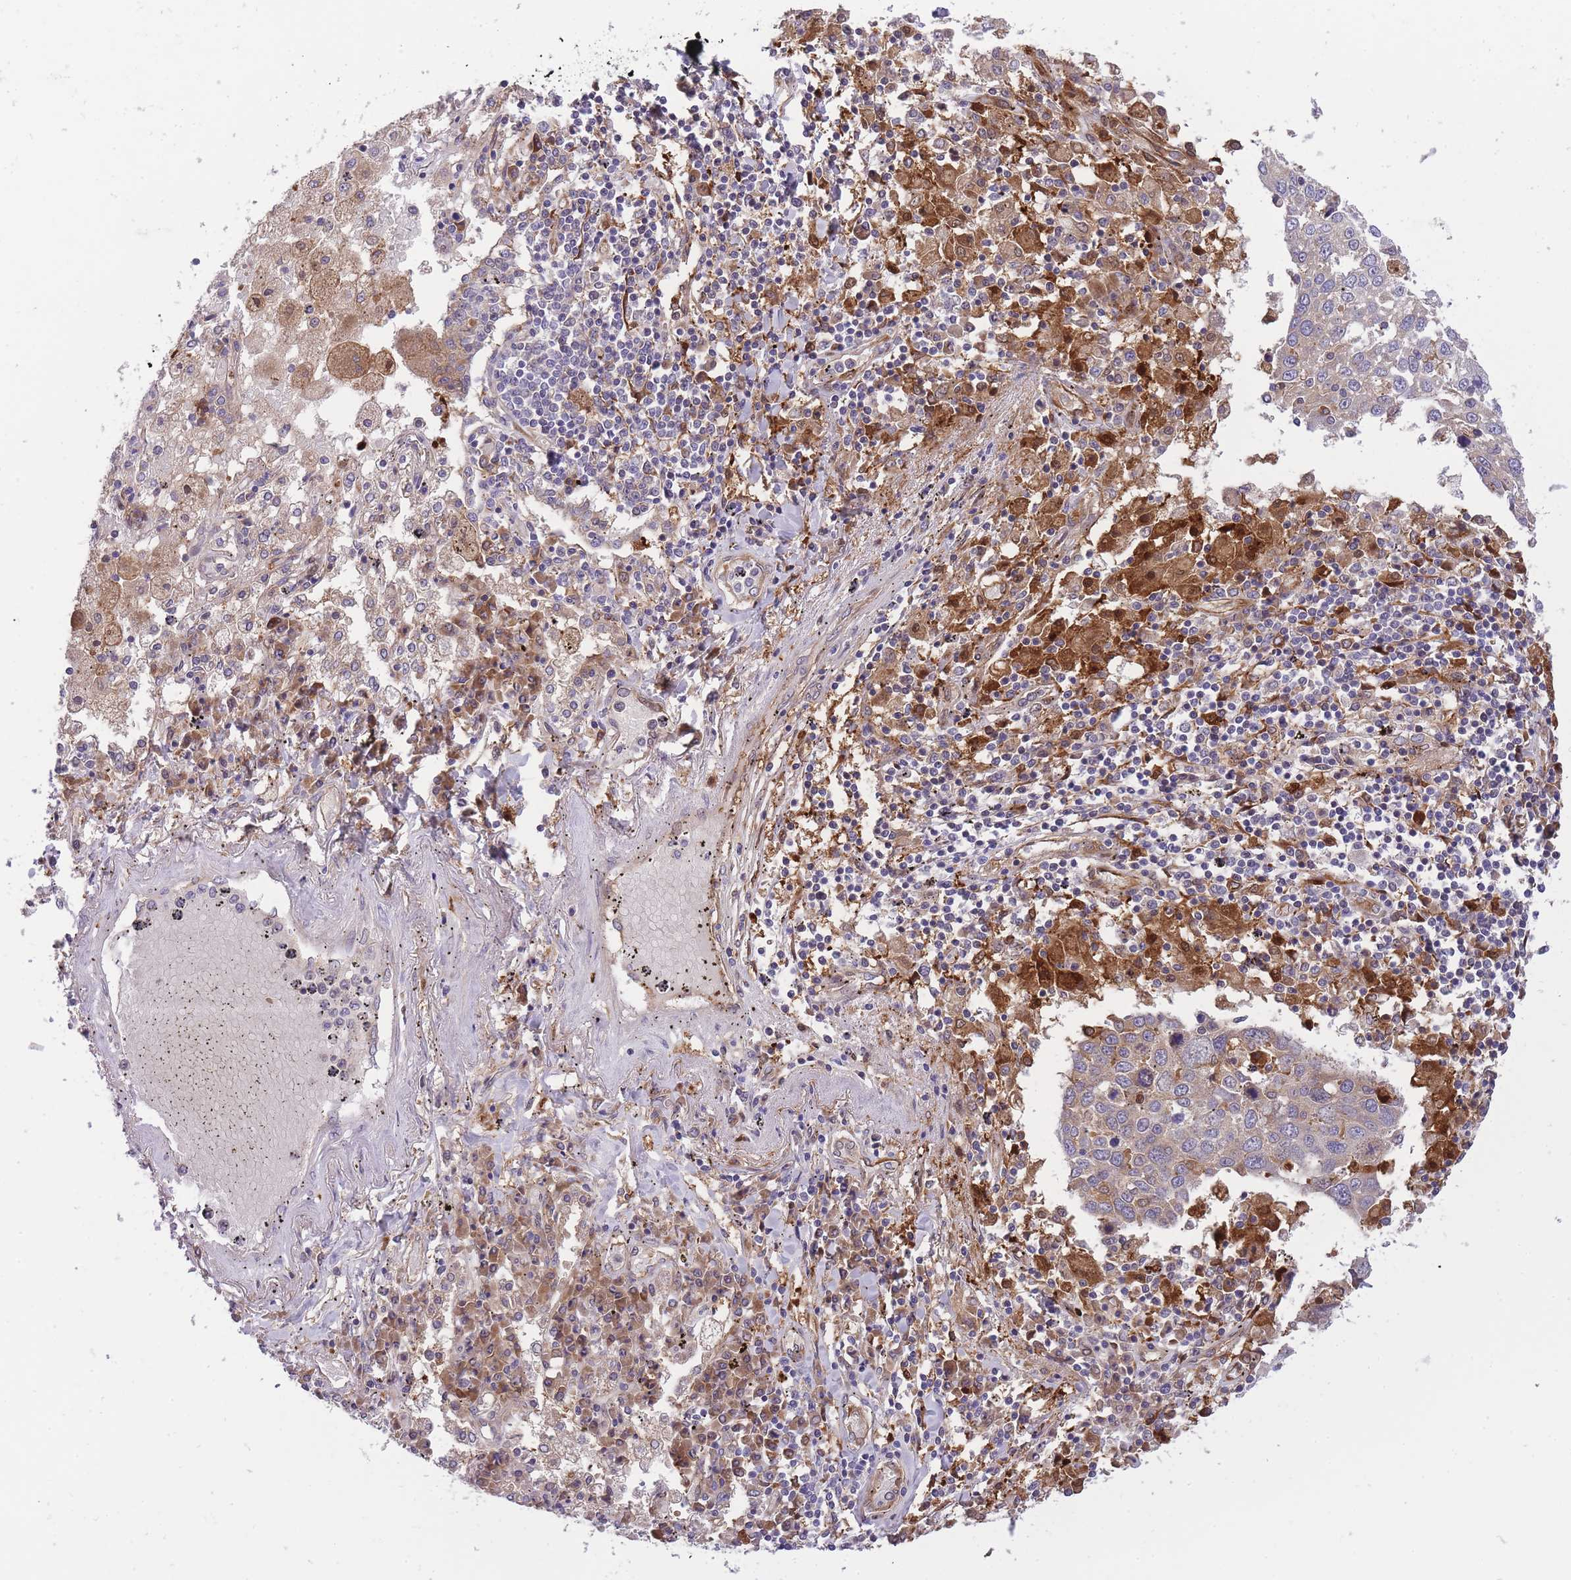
{"staining": {"intensity": "weak", "quantity": "<25%", "location": "cytoplasmic/membranous"}, "tissue": "lung cancer", "cell_type": "Tumor cells", "image_type": "cancer", "snomed": [{"axis": "morphology", "description": "Squamous cell carcinoma, NOS"}, {"axis": "topography", "description": "Lung"}], "caption": "Human lung cancer stained for a protein using IHC displays no expression in tumor cells.", "gene": "CRYGN", "patient": {"sex": "male", "age": 65}}